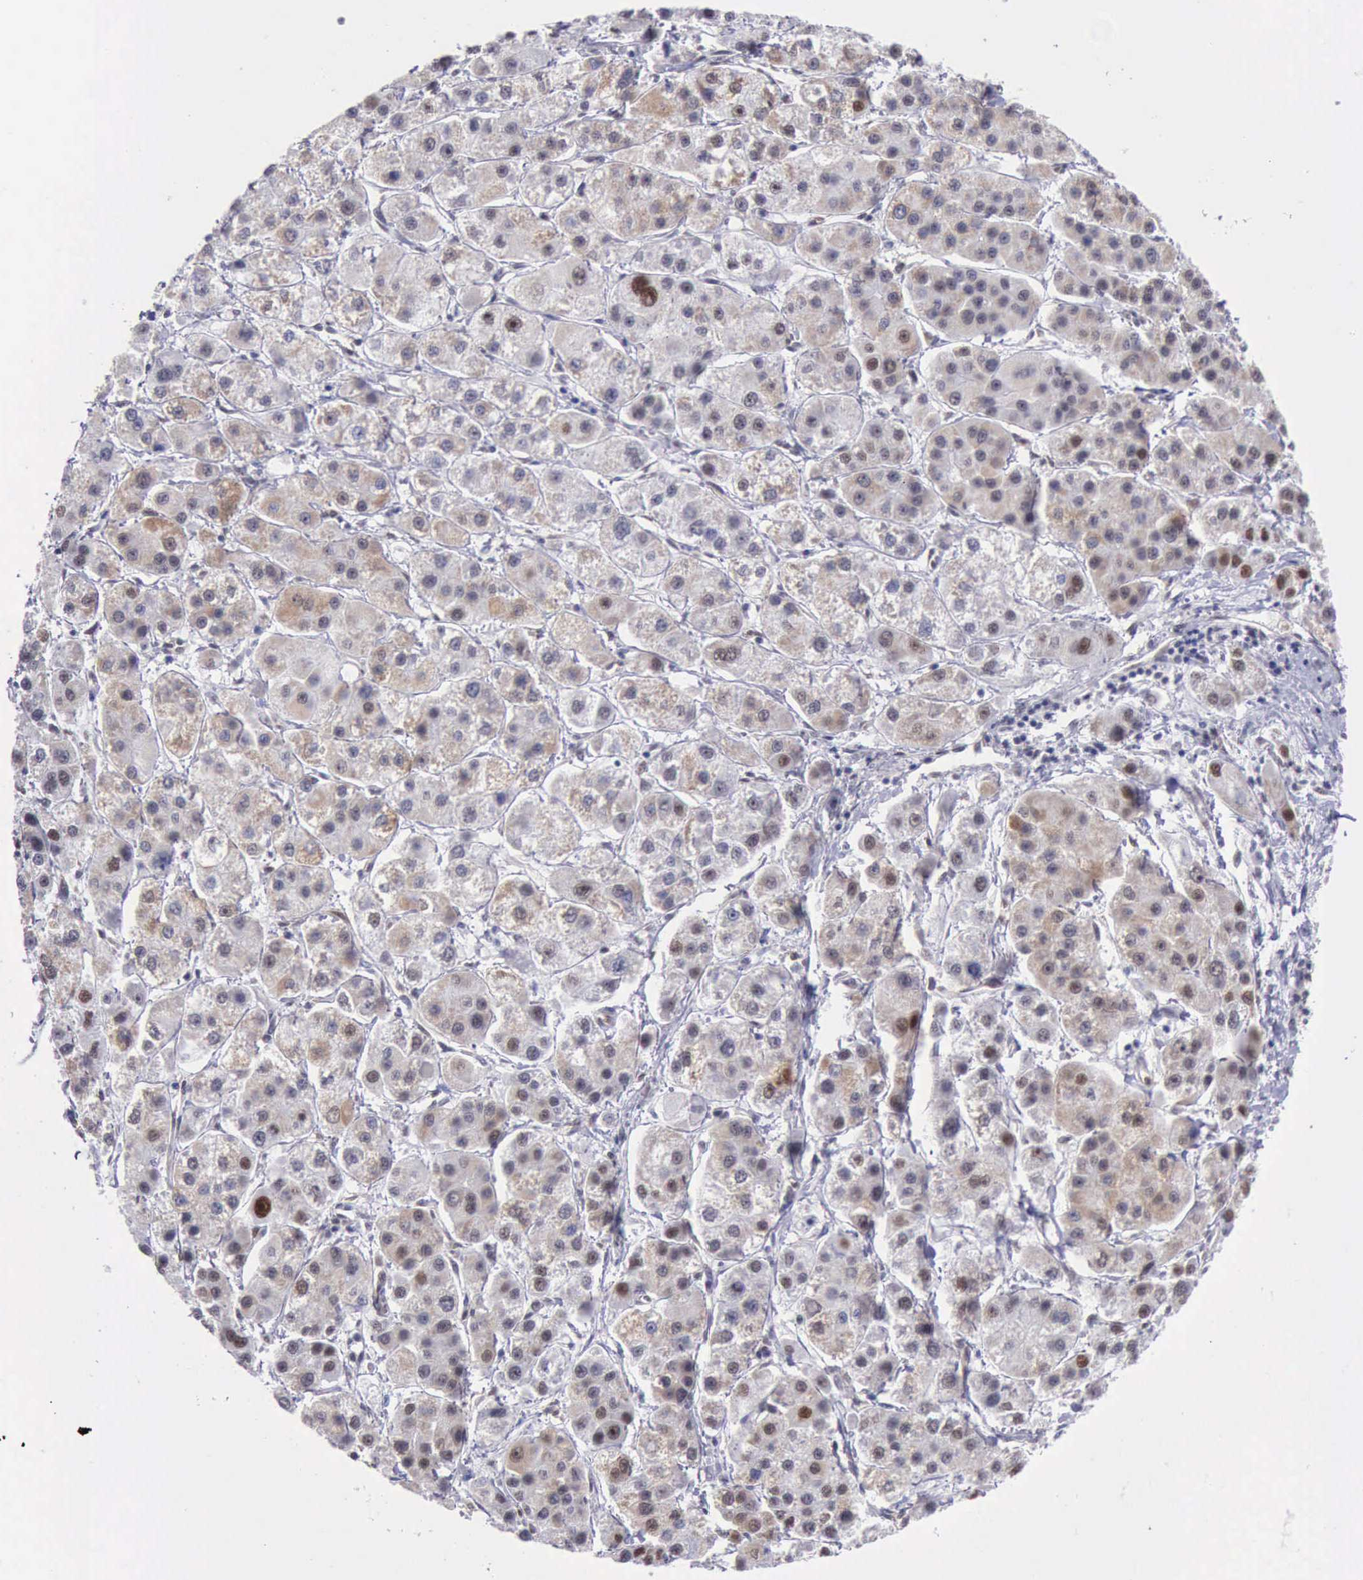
{"staining": {"intensity": "moderate", "quantity": "25%-75%", "location": "cytoplasmic/membranous"}, "tissue": "liver cancer", "cell_type": "Tumor cells", "image_type": "cancer", "snomed": [{"axis": "morphology", "description": "Carcinoma, Hepatocellular, NOS"}, {"axis": "topography", "description": "Liver"}], "caption": "Approximately 25%-75% of tumor cells in human liver hepatocellular carcinoma reveal moderate cytoplasmic/membranous protein staining as visualized by brown immunohistochemical staining.", "gene": "ERCC4", "patient": {"sex": "female", "age": 85}}